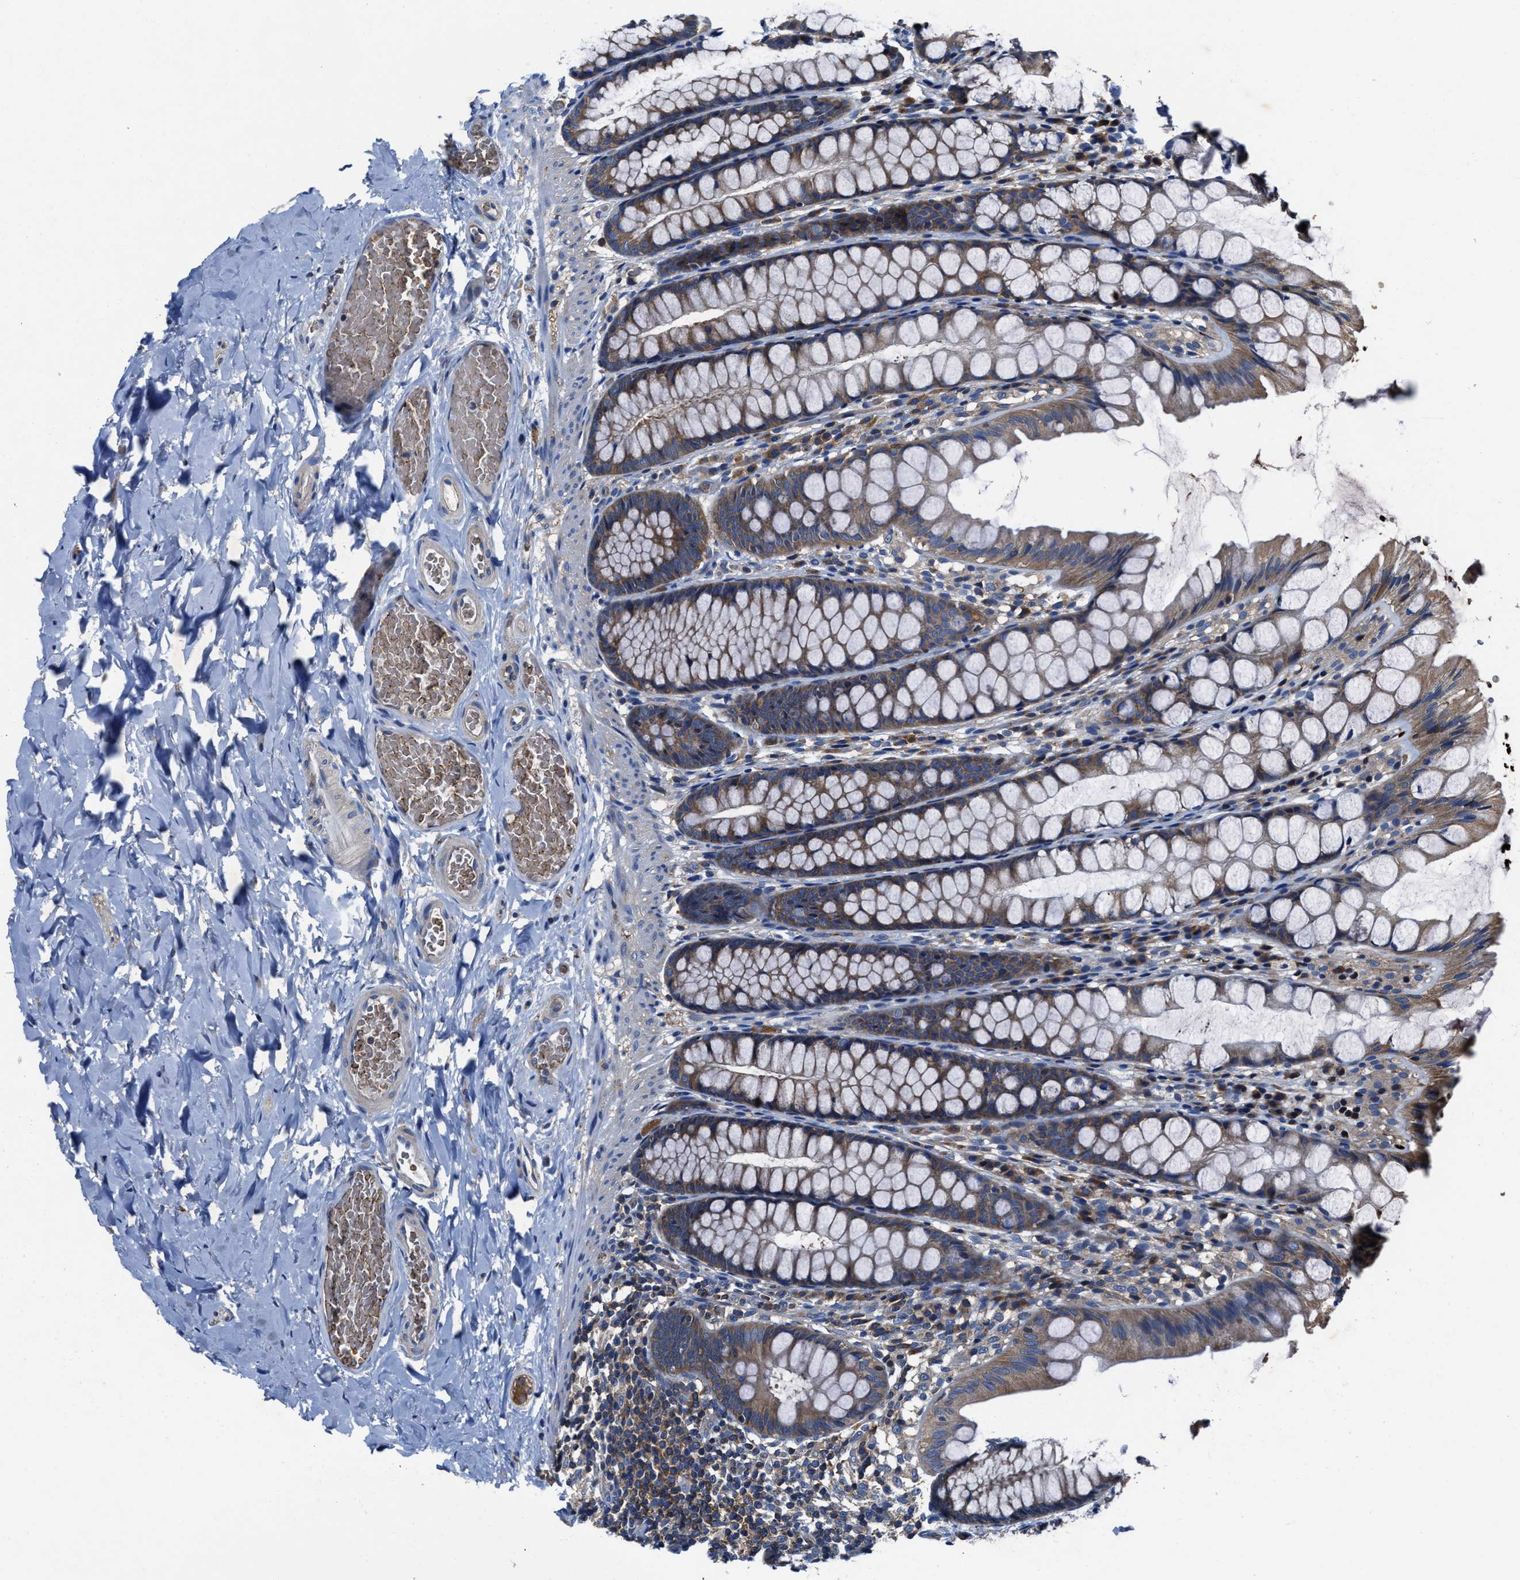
{"staining": {"intensity": "weak", "quantity": "25%-75%", "location": "cytoplasmic/membranous"}, "tissue": "colon", "cell_type": "Endothelial cells", "image_type": "normal", "snomed": [{"axis": "morphology", "description": "Normal tissue, NOS"}, {"axis": "topography", "description": "Colon"}], "caption": "Immunohistochemical staining of benign human colon exhibits low levels of weak cytoplasmic/membranous positivity in about 25%-75% of endothelial cells.", "gene": "PHLPP1", "patient": {"sex": "male", "age": 47}}